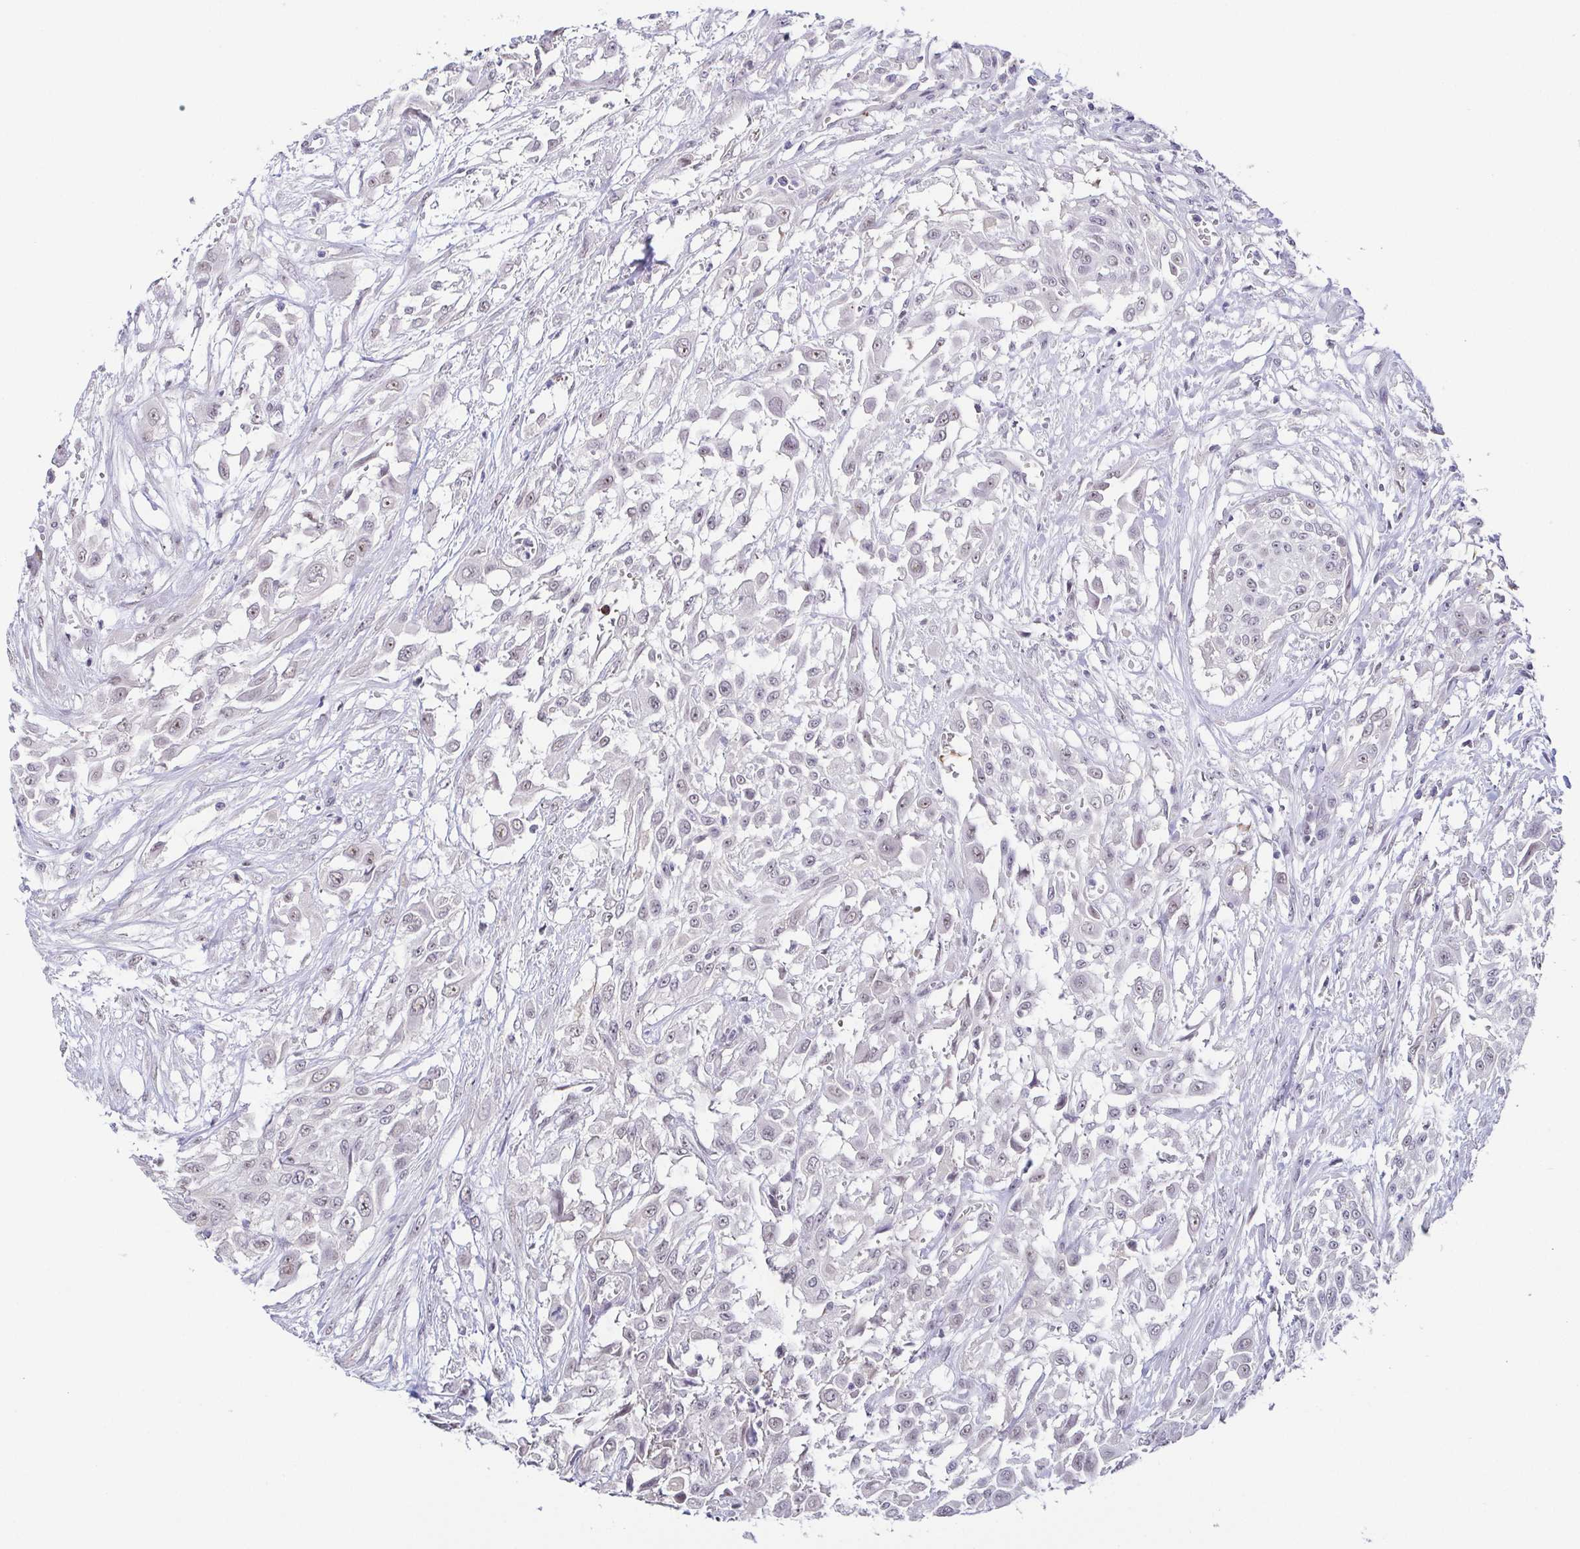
{"staining": {"intensity": "negative", "quantity": "none", "location": "none"}, "tissue": "urothelial cancer", "cell_type": "Tumor cells", "image_type": "cancer", "snomed": [{"axis": "morphology", "description": "Urothelial carcinoma, High grade"}, {"axis": "topography", "description": "Urinary bladder"}], "caption": "A high-resolution micrograph shows IHC staining of high-grade urothelial carcinoma, which displays no significant positivity in tumor cells. (Brightfield microscopy of DAB (3,3'-diaminobenzidine) IHC at high magnification).", "gene": "NEFH", "patient": {"sex": "male", "age": 57}}